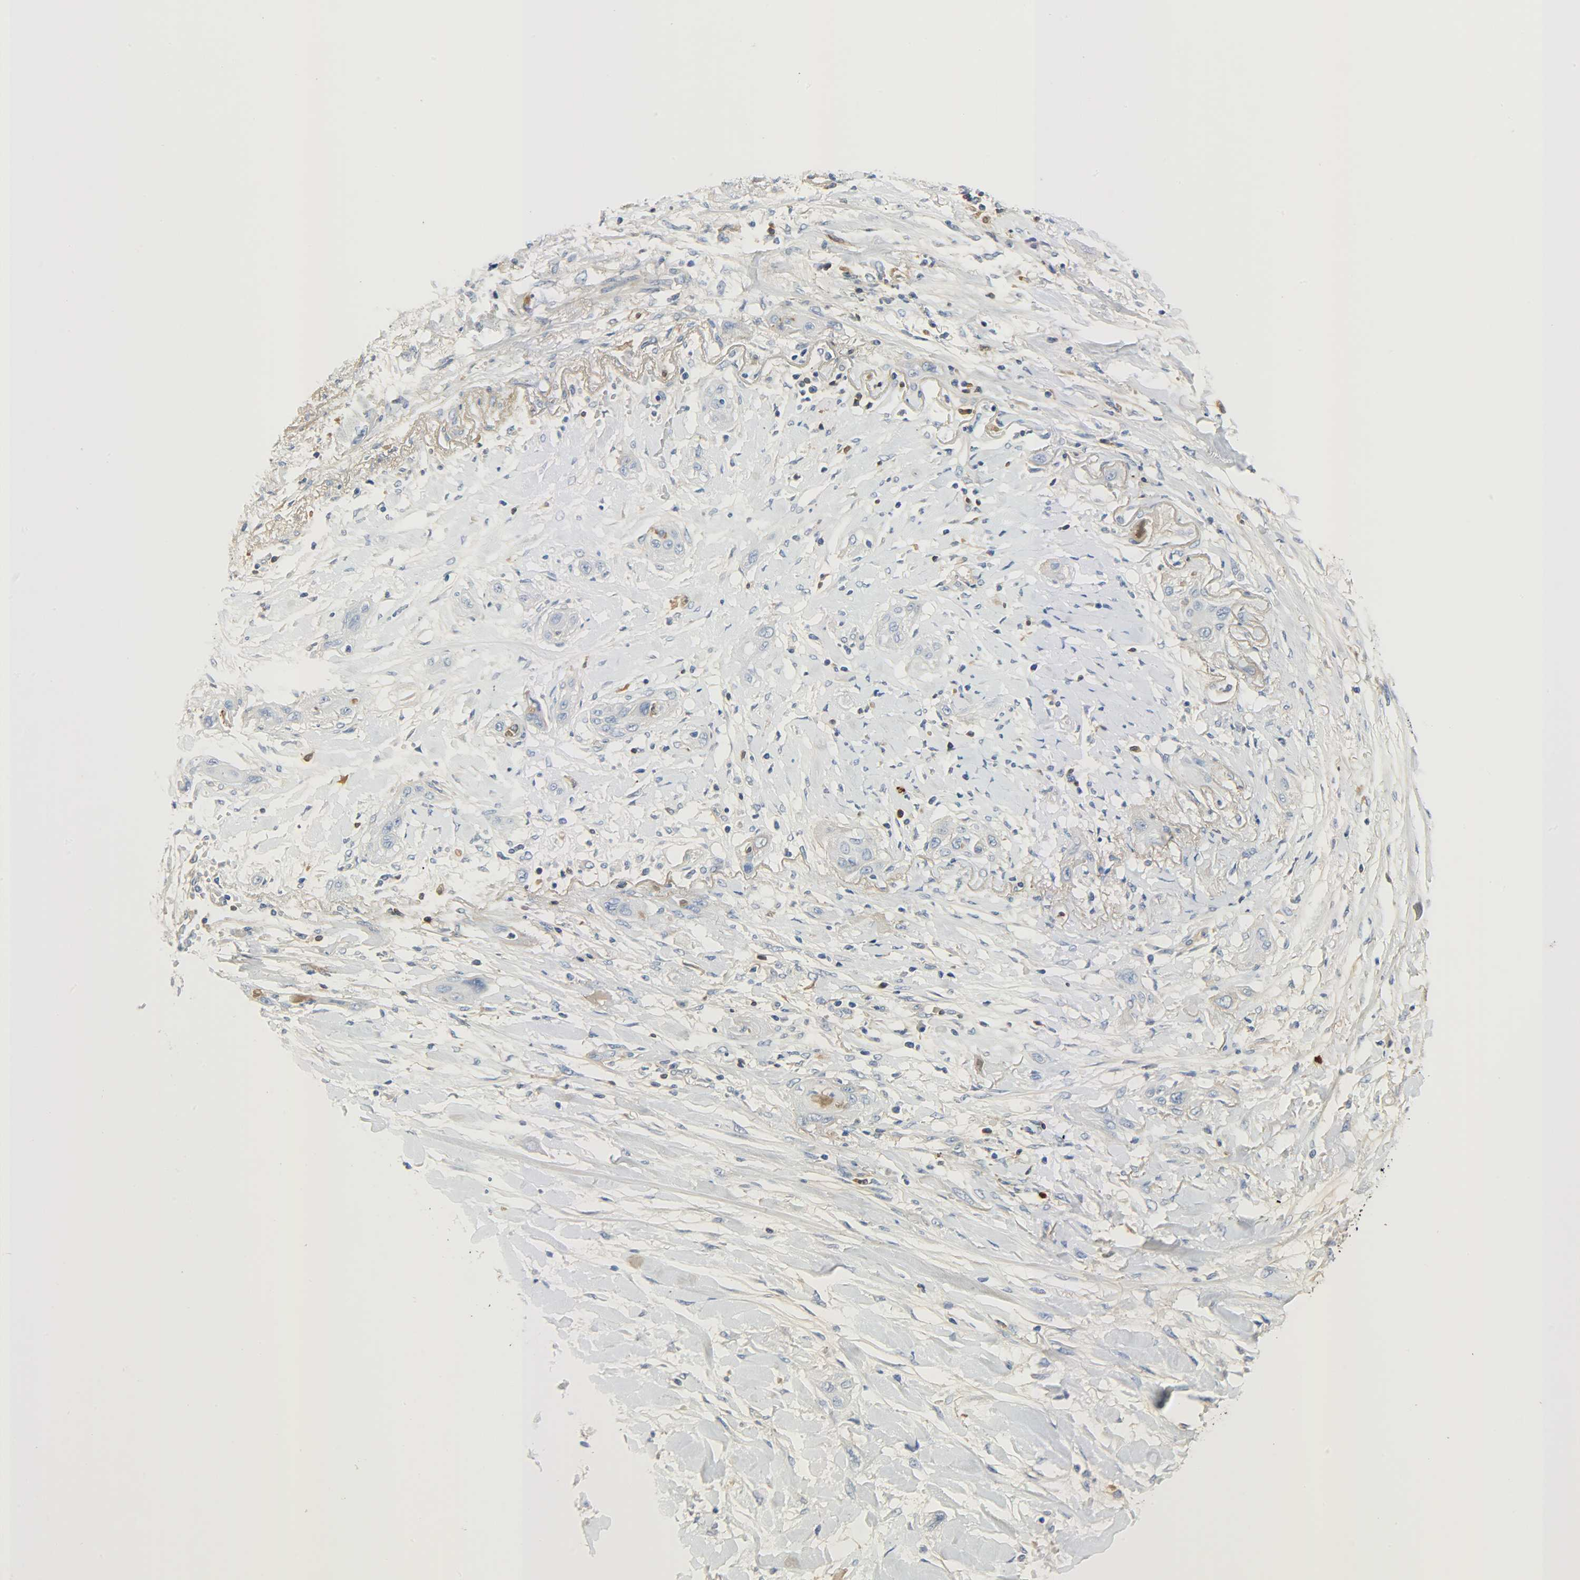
{"staining": {"intensity": "negative", "quantity": "none", "location": "none"}, "tissue": "lung cancer", "cell_type": "Tumor cells", "image_type": "cancer", "snomed": [{"axis": "morphology", "description": "Squamous cell carcinoma, NOS"}, {"axis": "topography", "description": "Lung"}], "caption": "Immunohistochemical staining of human lung cancer (squamous cell carcinoma) shows no significant expression in tumor cells.", "gene": "CRP", "patient": {"sex": "female", "age": 47}}